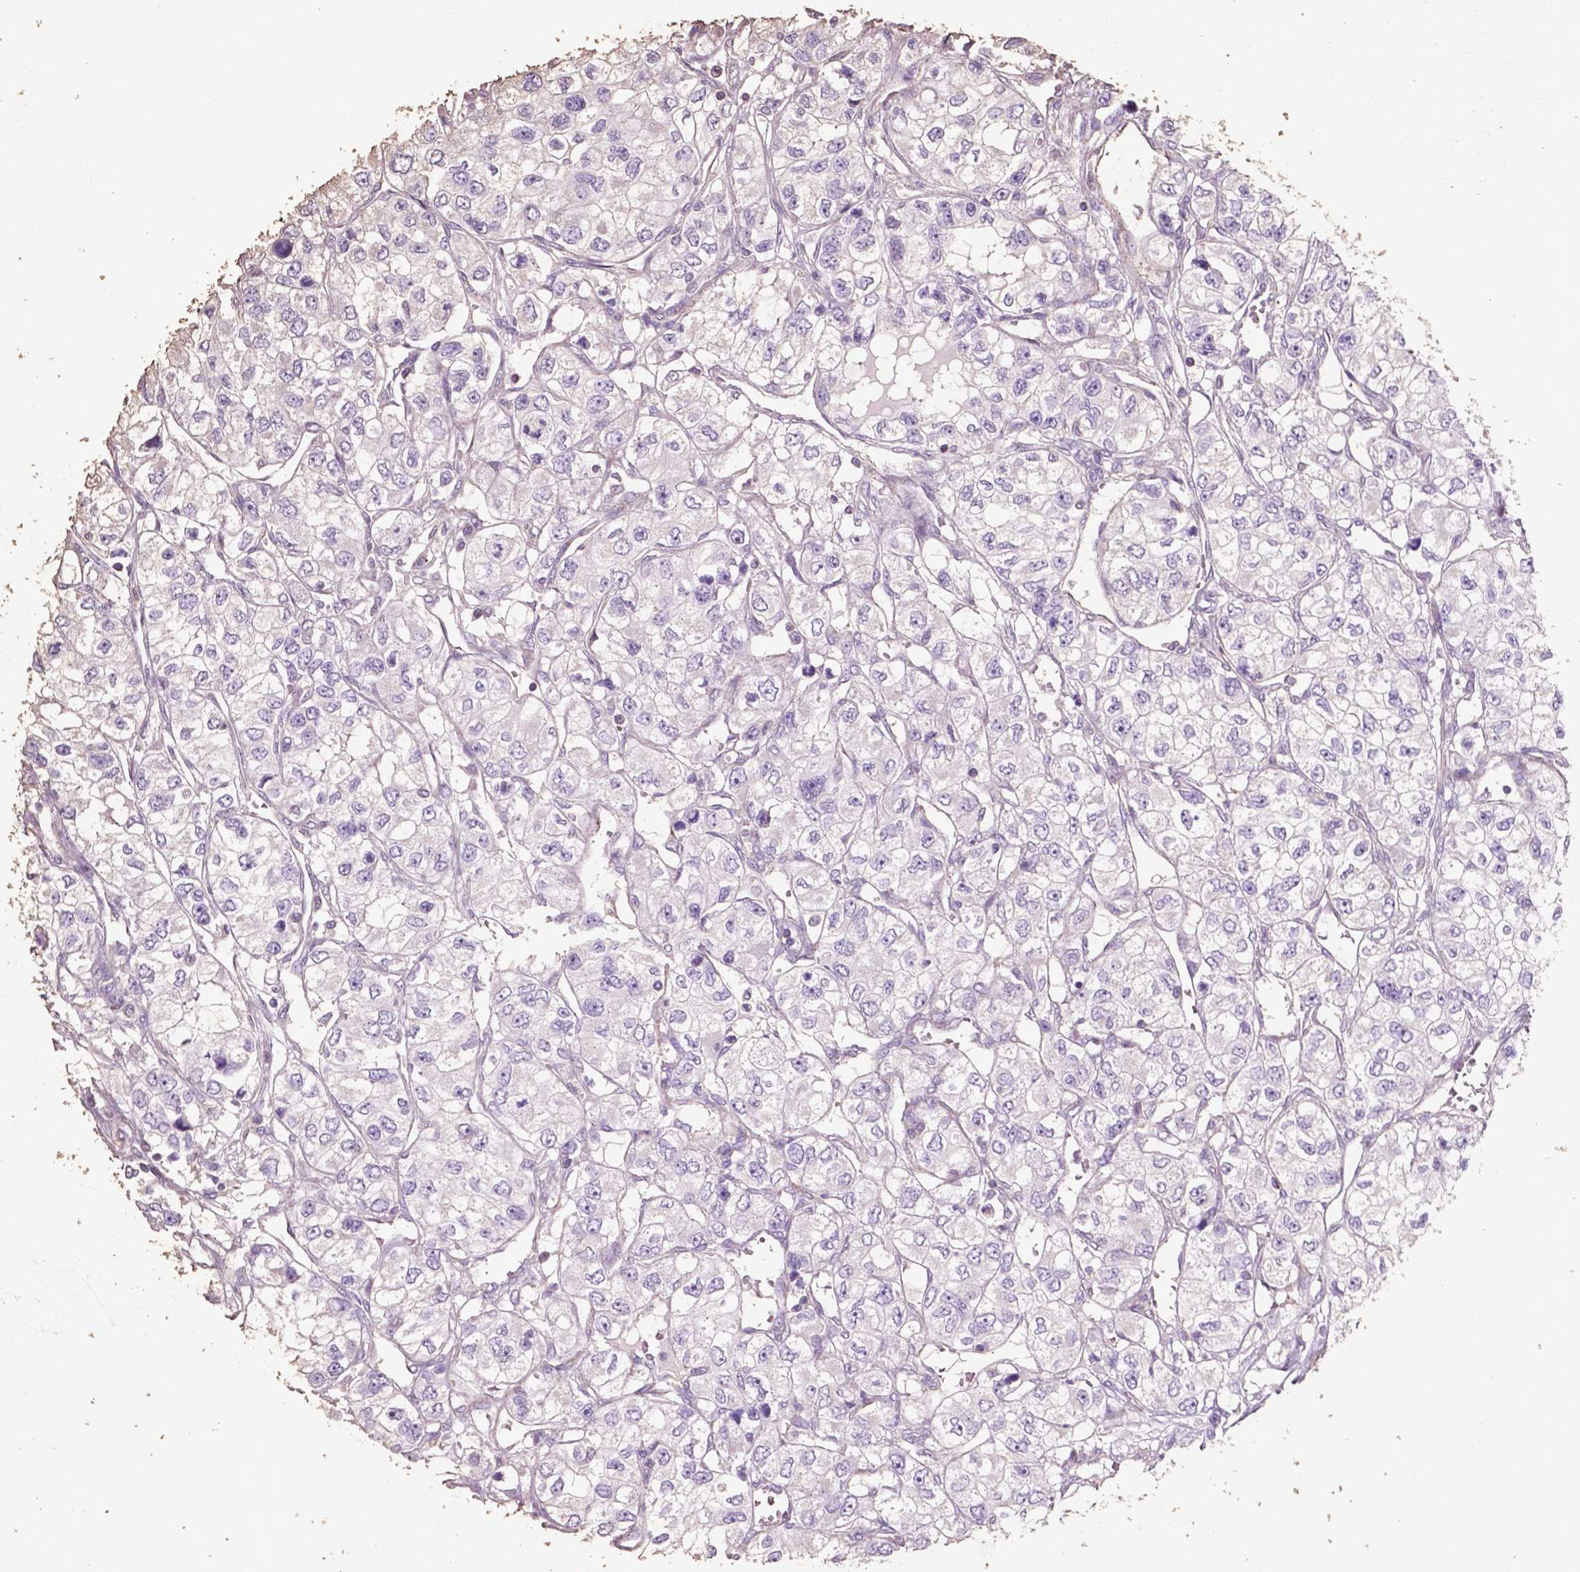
{"staining": {"intensity": "negative", "quantity": "none", "location": "none"}, "tissue": "renal cancer", "cell_type": "Tumor cells", "image_type": "cancer", "snomed": [{"axis": "morphology", "description": "Adenocarcinoma, NOS"}, {"axis": "topography", "description": "Kidney"}], "caption": "Immunohistochemistry of human renal adenocarcinoma demonstrates no positivity in tumor cells.", "gene": "COMMD4", "patient": {"sex": "female", "age": 59}}